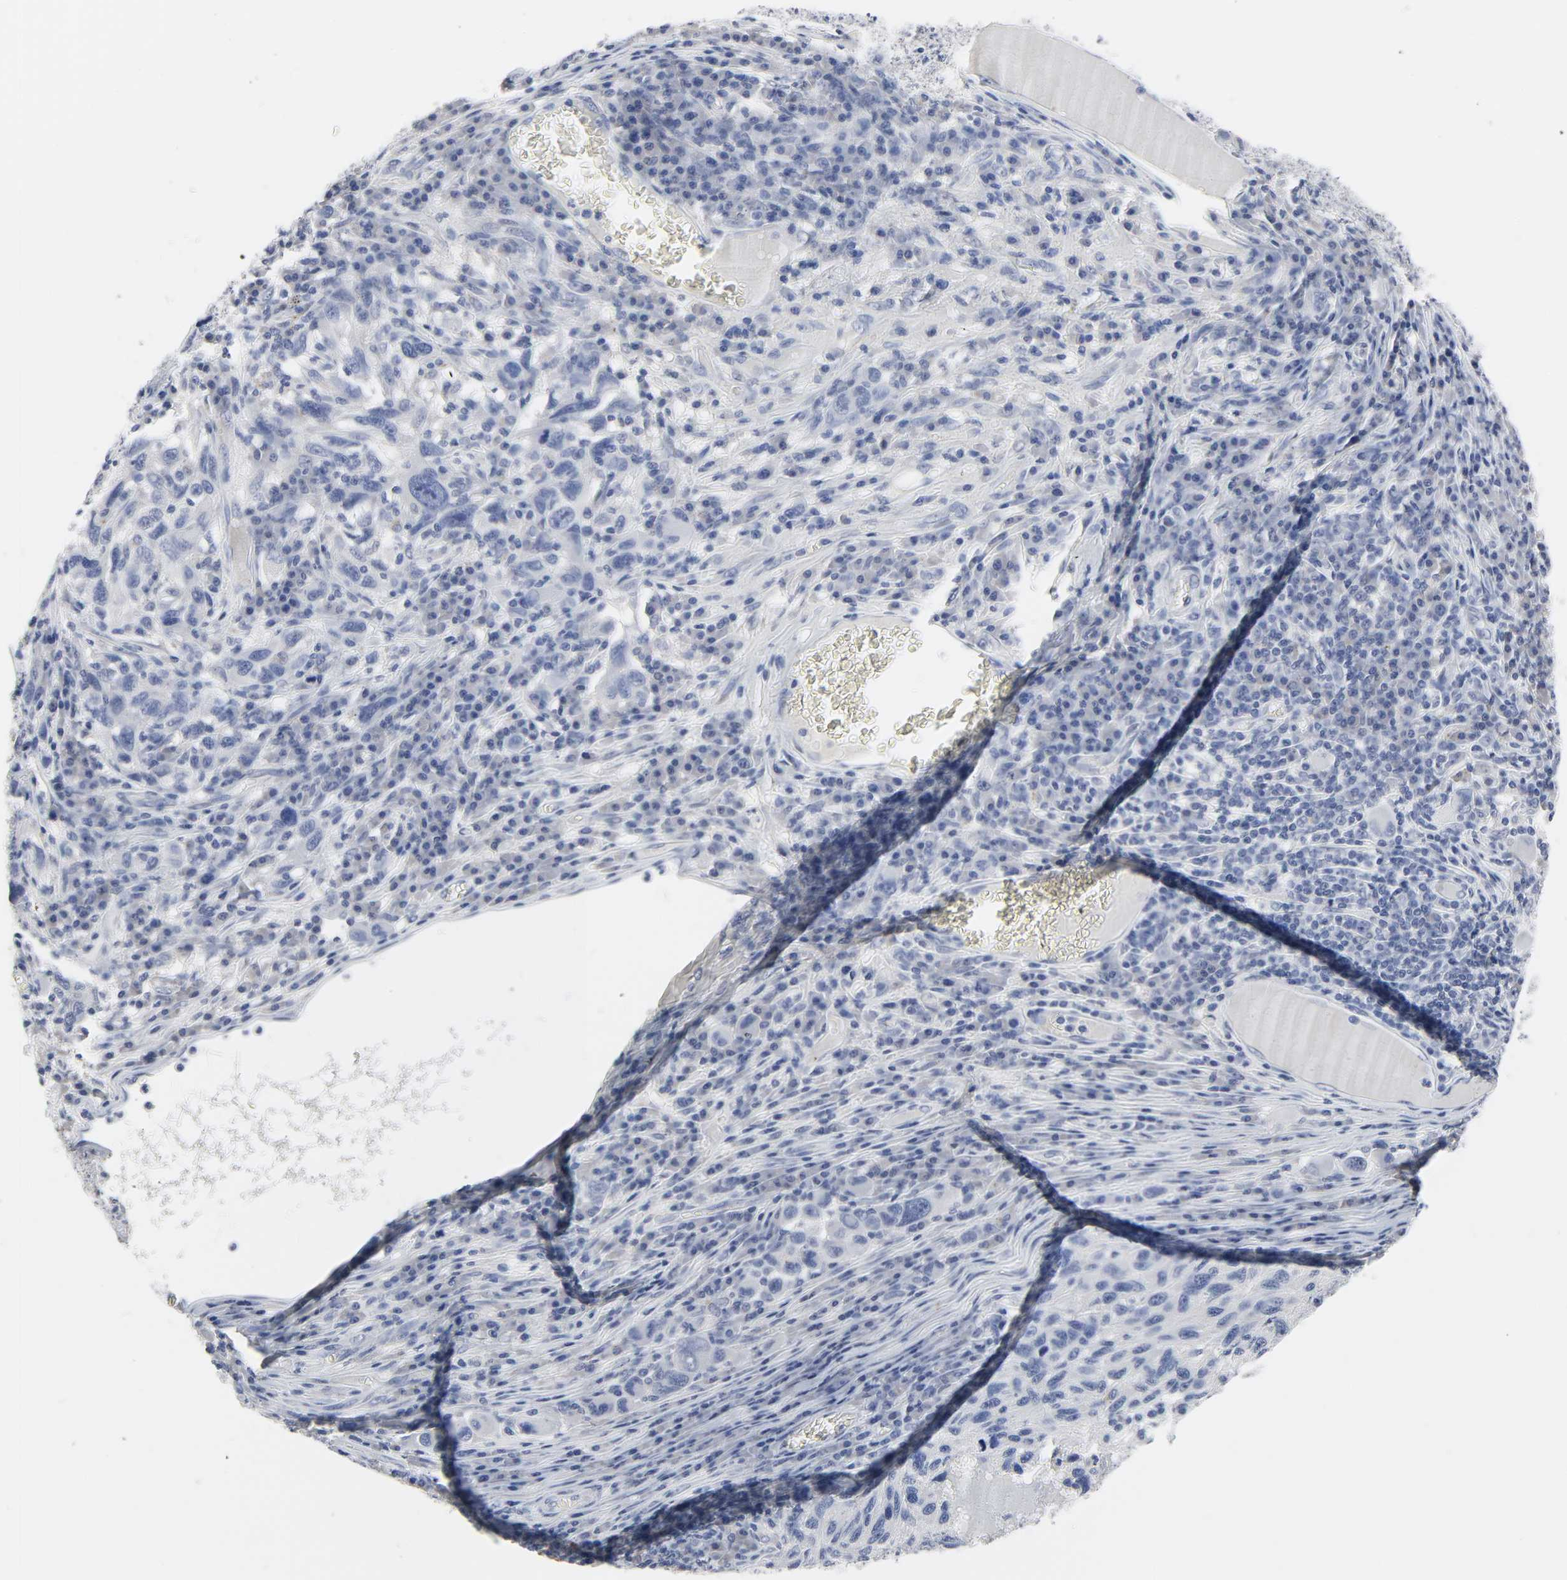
{"staining": {"intensity": "negative", "quantity": "none", "location": "none"}, "tissue": "melanoma", "cell_type": "Tumor cells", "image_type": "cancer", "snomed": [{"axis": "morphology", "description": "Malignant melanoma, NOS"}, {"axis": "topography", "description": "Skin"}], "caption": "This is an IHC image of human malignant melanoma. There is no staining in tumor cells.", "gene": "SALL2", "patient": {"sex": "male", "age": 53}}